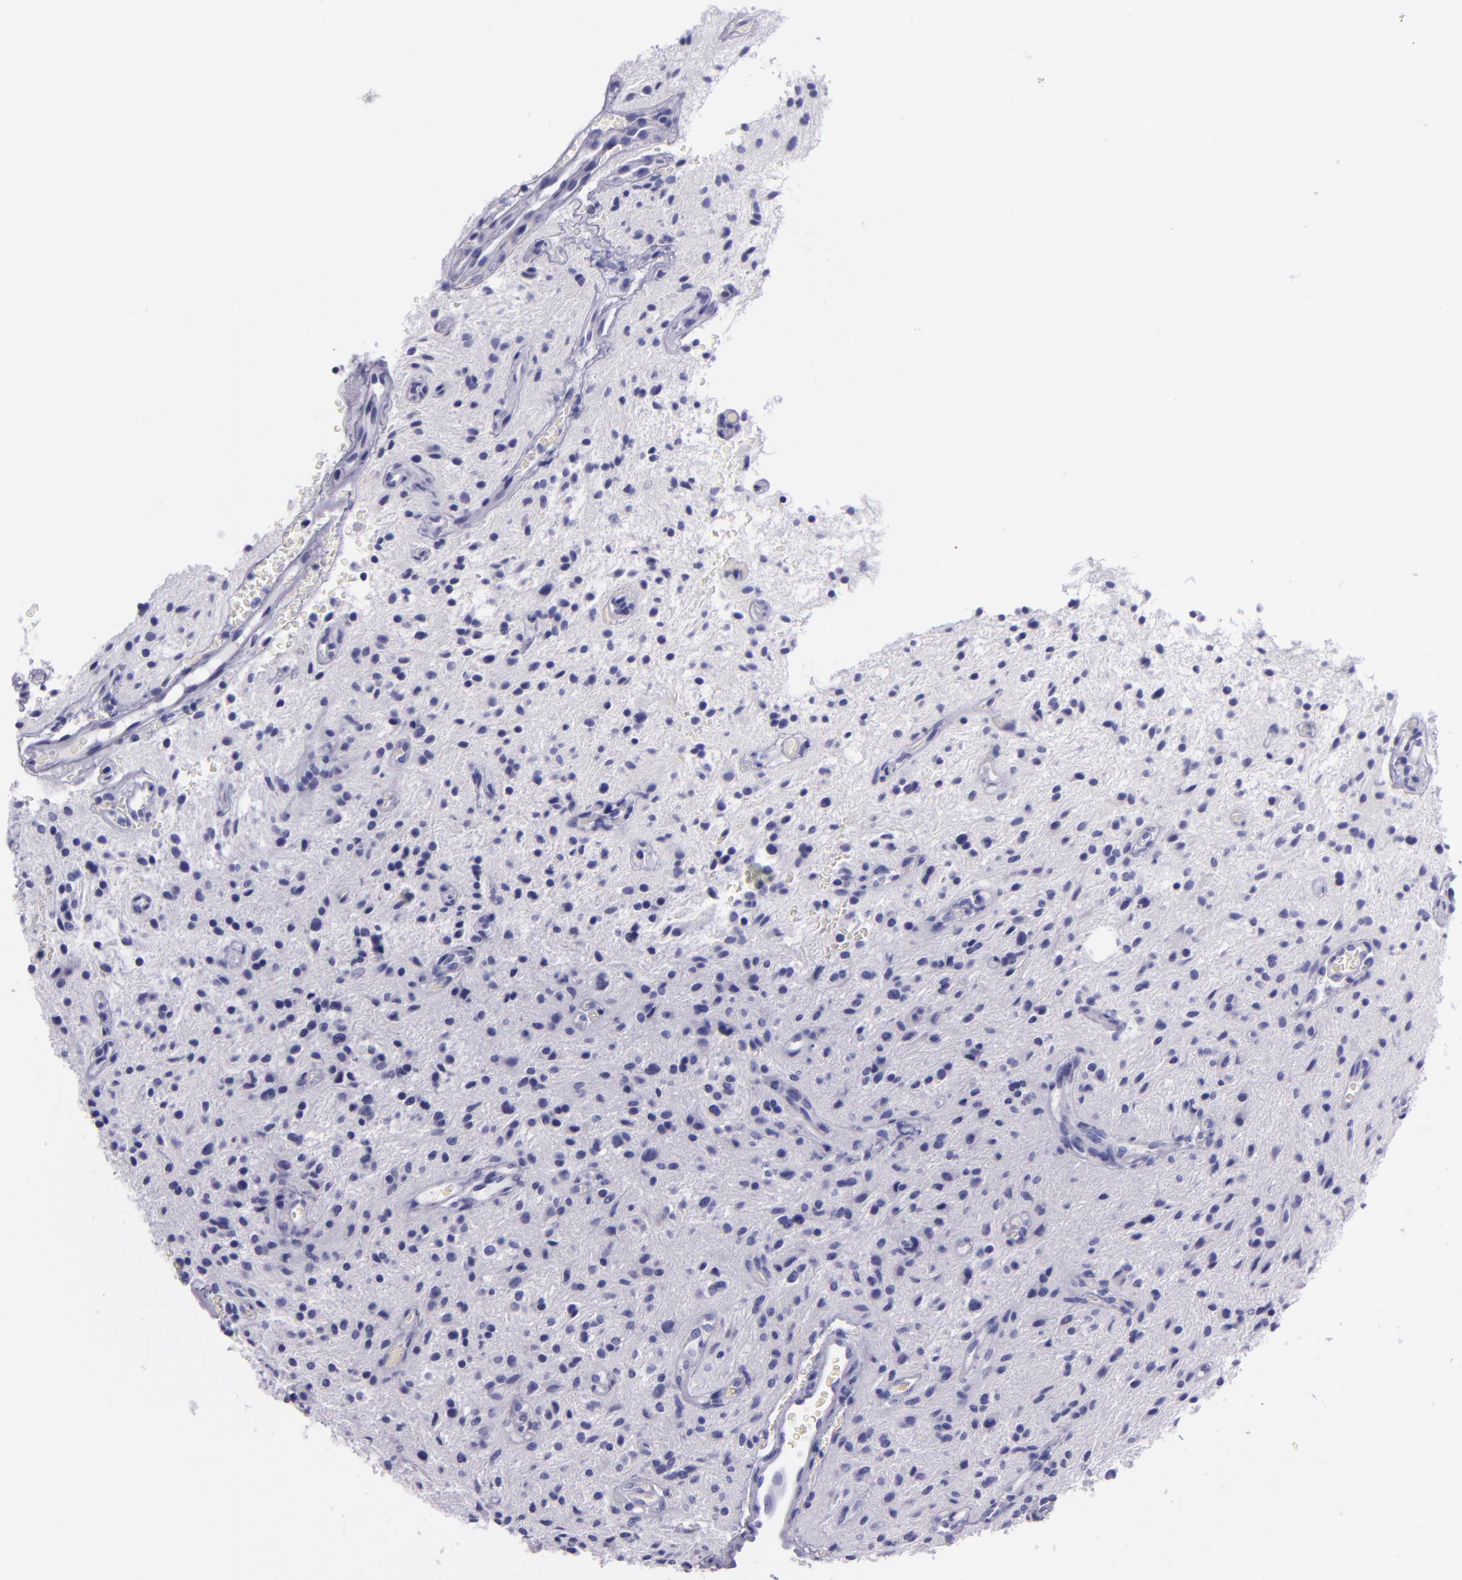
{"staining": {"intensity": "negative", "quantity": "none", "location": "none"}, "tissue": "glioma", "cell_type": "Tumor cells", "image_type": "cancer", "snomed": [{"axis": "morphology", "description": "Glioma, malignant, NOS"}, {"axis": "topography", "description": "Cerebellum"}], "caption": "Human glioma stained for a protein using immunohistochemistry shows no positivity in tumor cells.", "gene": "MUC5AC", "patient": {"sex": "female", "age": 10}}